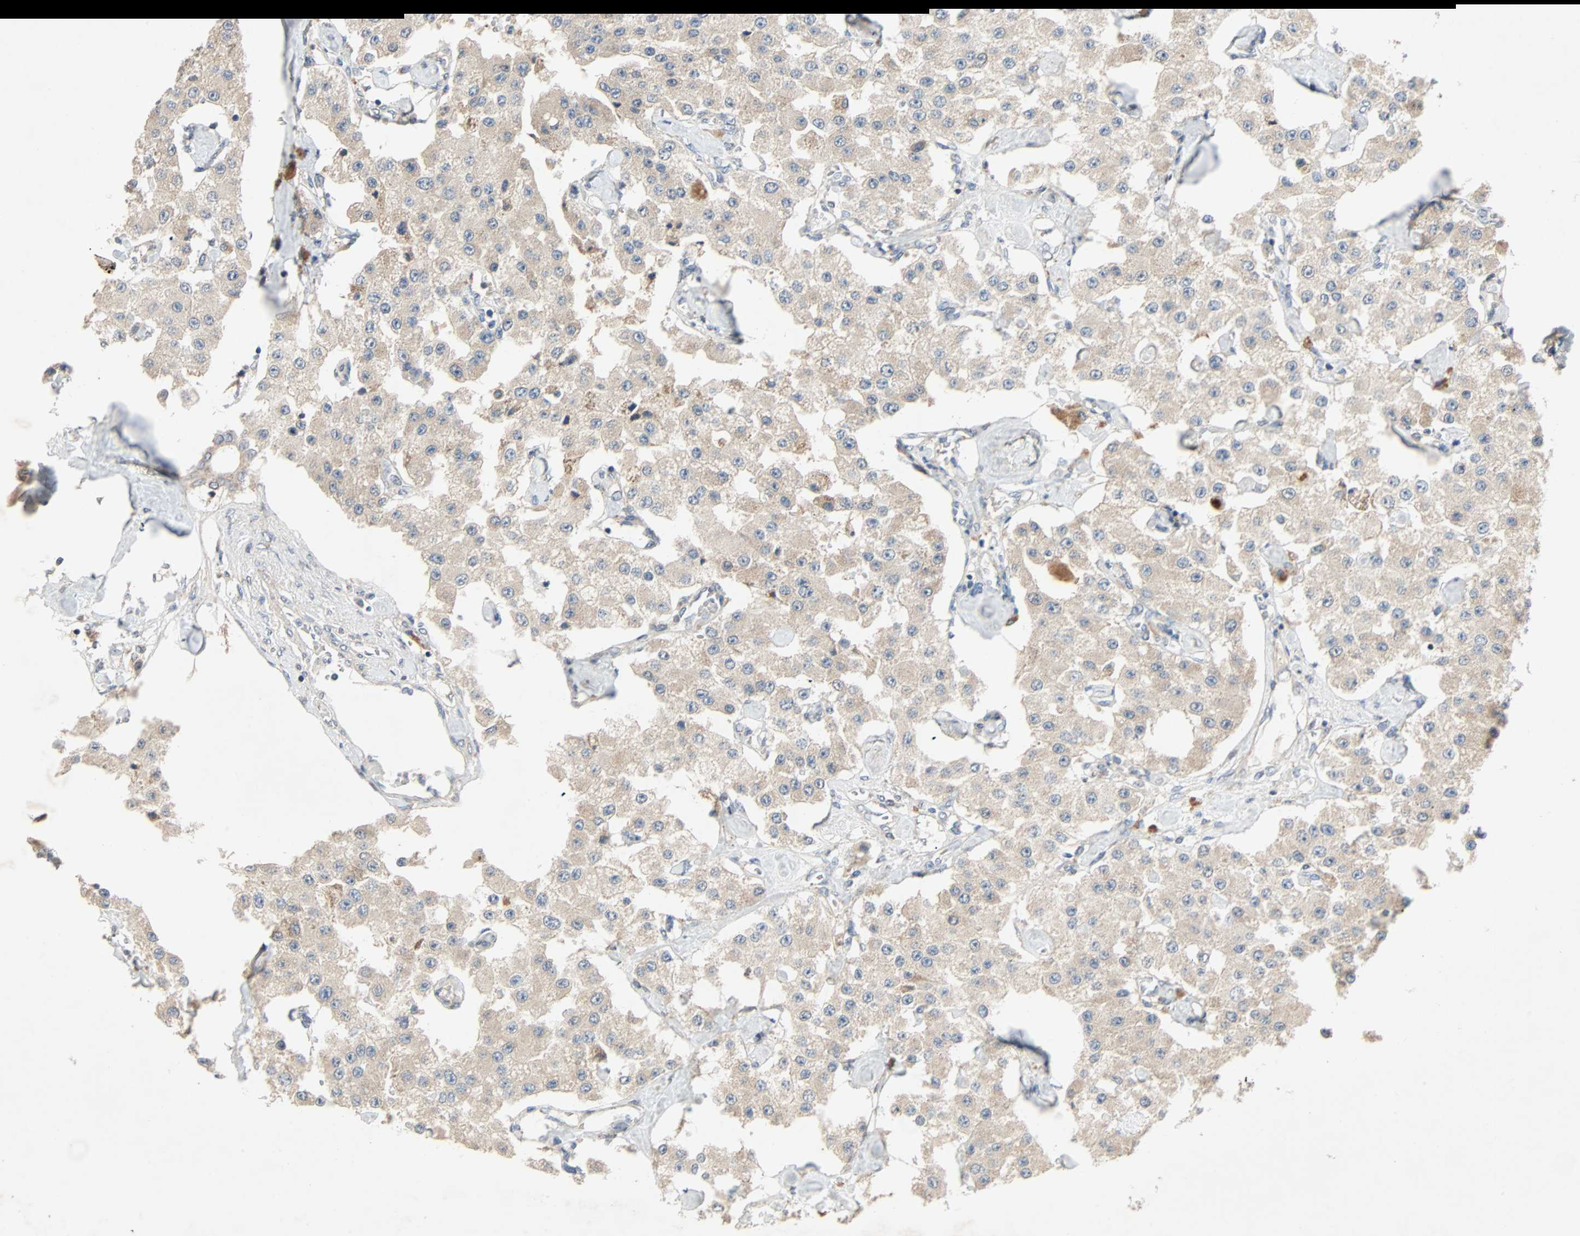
{"staining": {"intensity": "weak", "quantity": ">75%", "location": "cytoplasmic/membranous"}, "tissue": "carcinoid", "cell_type": "Tumor cells", "image_type": "cancer", "snomed": [{"axis": "morphology", "description": "Carcinoid, malignant, NOS"}, {"axis": "topography", "description": "Pancreas"}], "caption": "Immunohistochemistry (IHC) micrograph of neoplastic tissue: human carcinoid (malignant) stained using immunohistochemistry demonstrates low levels of weak protein expression localized specifically in the cytoplasmic/membranous of tumor cells, appearing as a cytoplasmic/membranous brown color.", "gene": "XYLT1", "patient": {"sex": "male", "age": 41}}